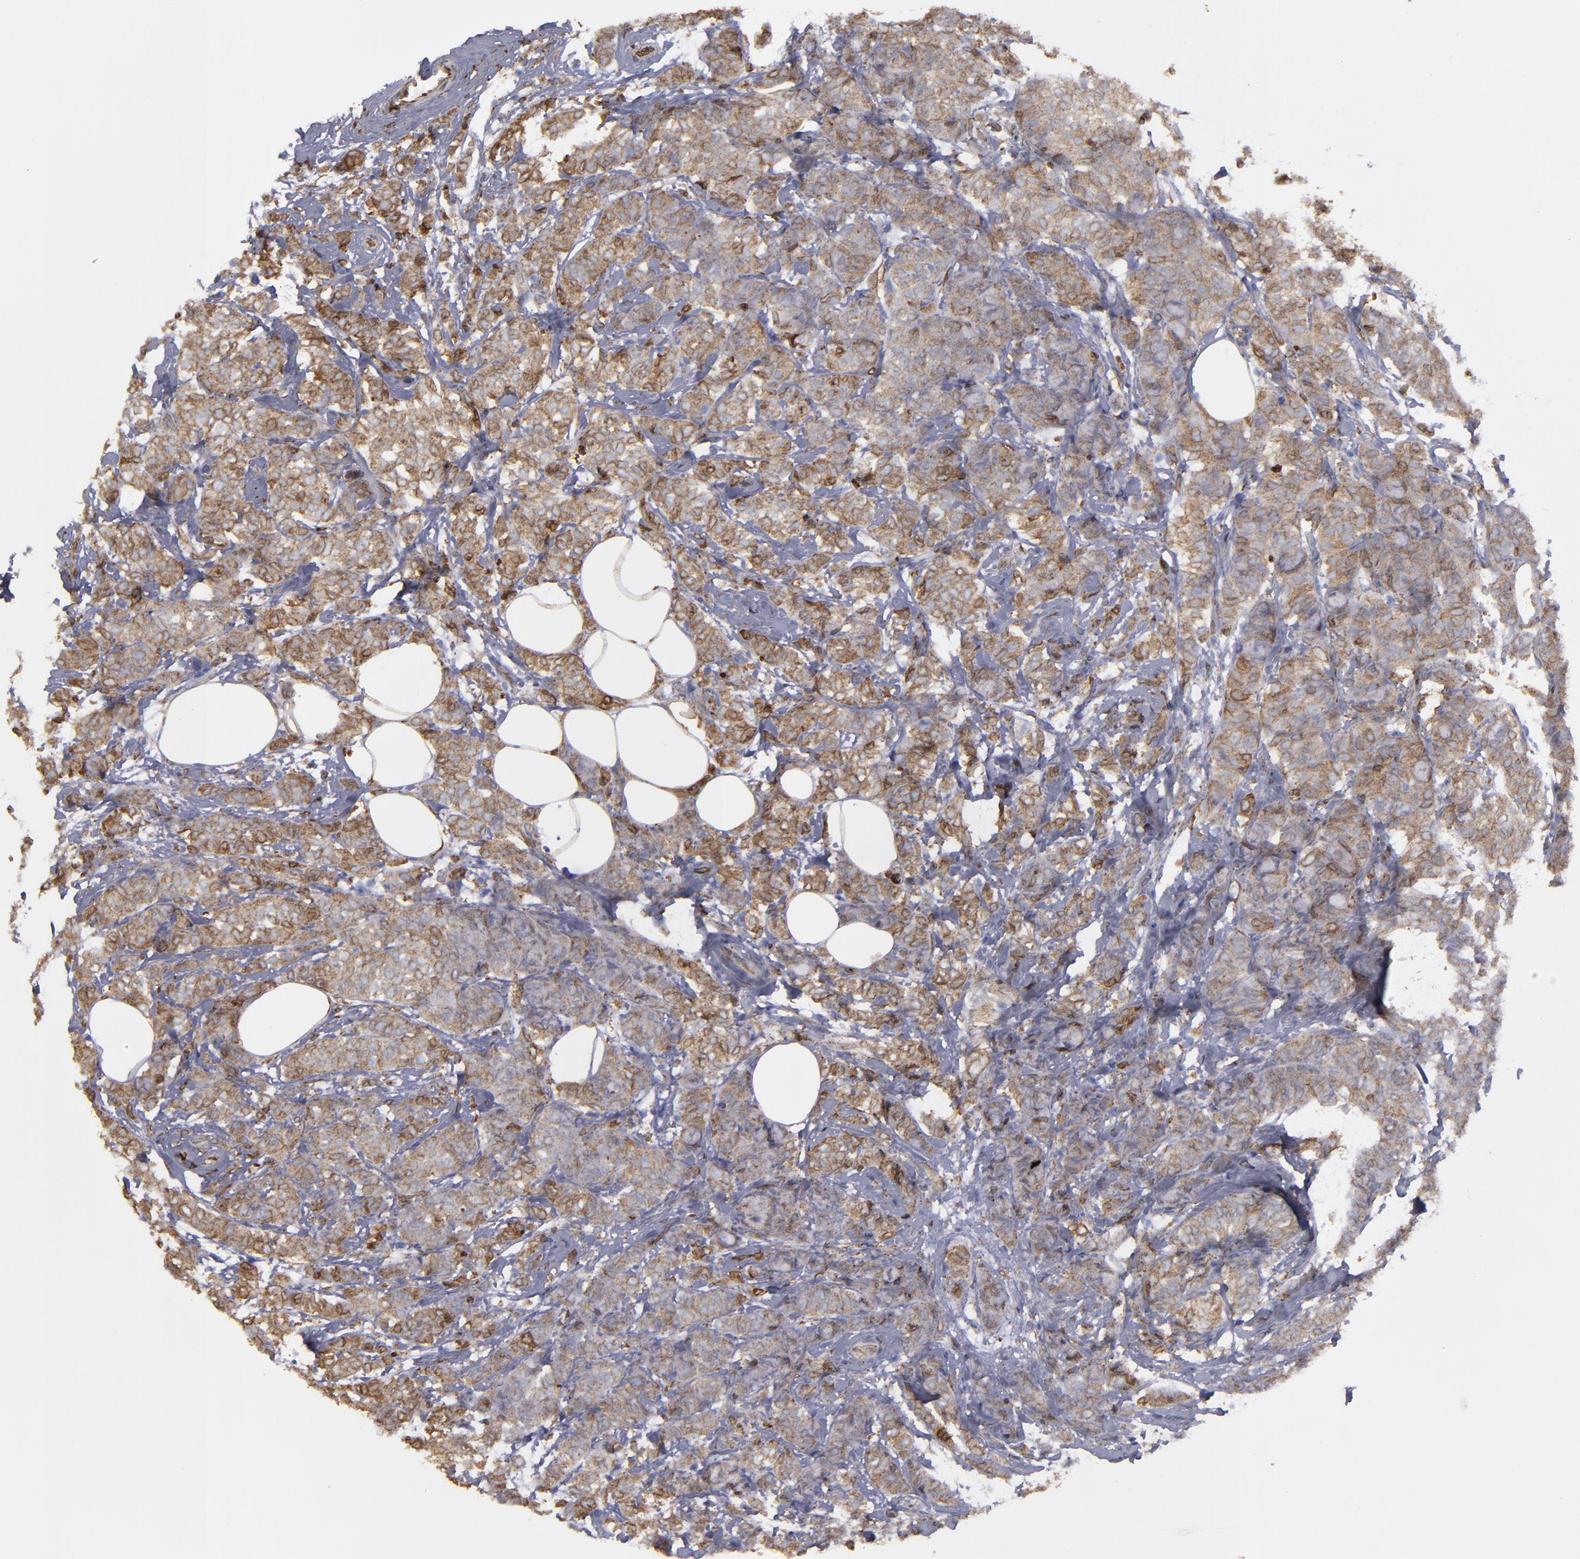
{"staining": {"intensity": "moderate", "quantity": ">75%", "location": "cytoplasmic/membranous"}, "tissue": "breast cancer", "cell_type": "Tumor cells", "image_type": "cancer", "snomed": [{"axis": "morphology", "description": "Lobular carcinoma"}, {"axis": "topography", "description": "Breast"}], "caption": "The micrograph displays a brown stain indicating the presence of a protein in the cytoplasmic/membranous of tumor cells in breast cancer (lobular carcinoma).", "gene": "ERLIN2", "patient": {"sex": "female", "age": 60}}